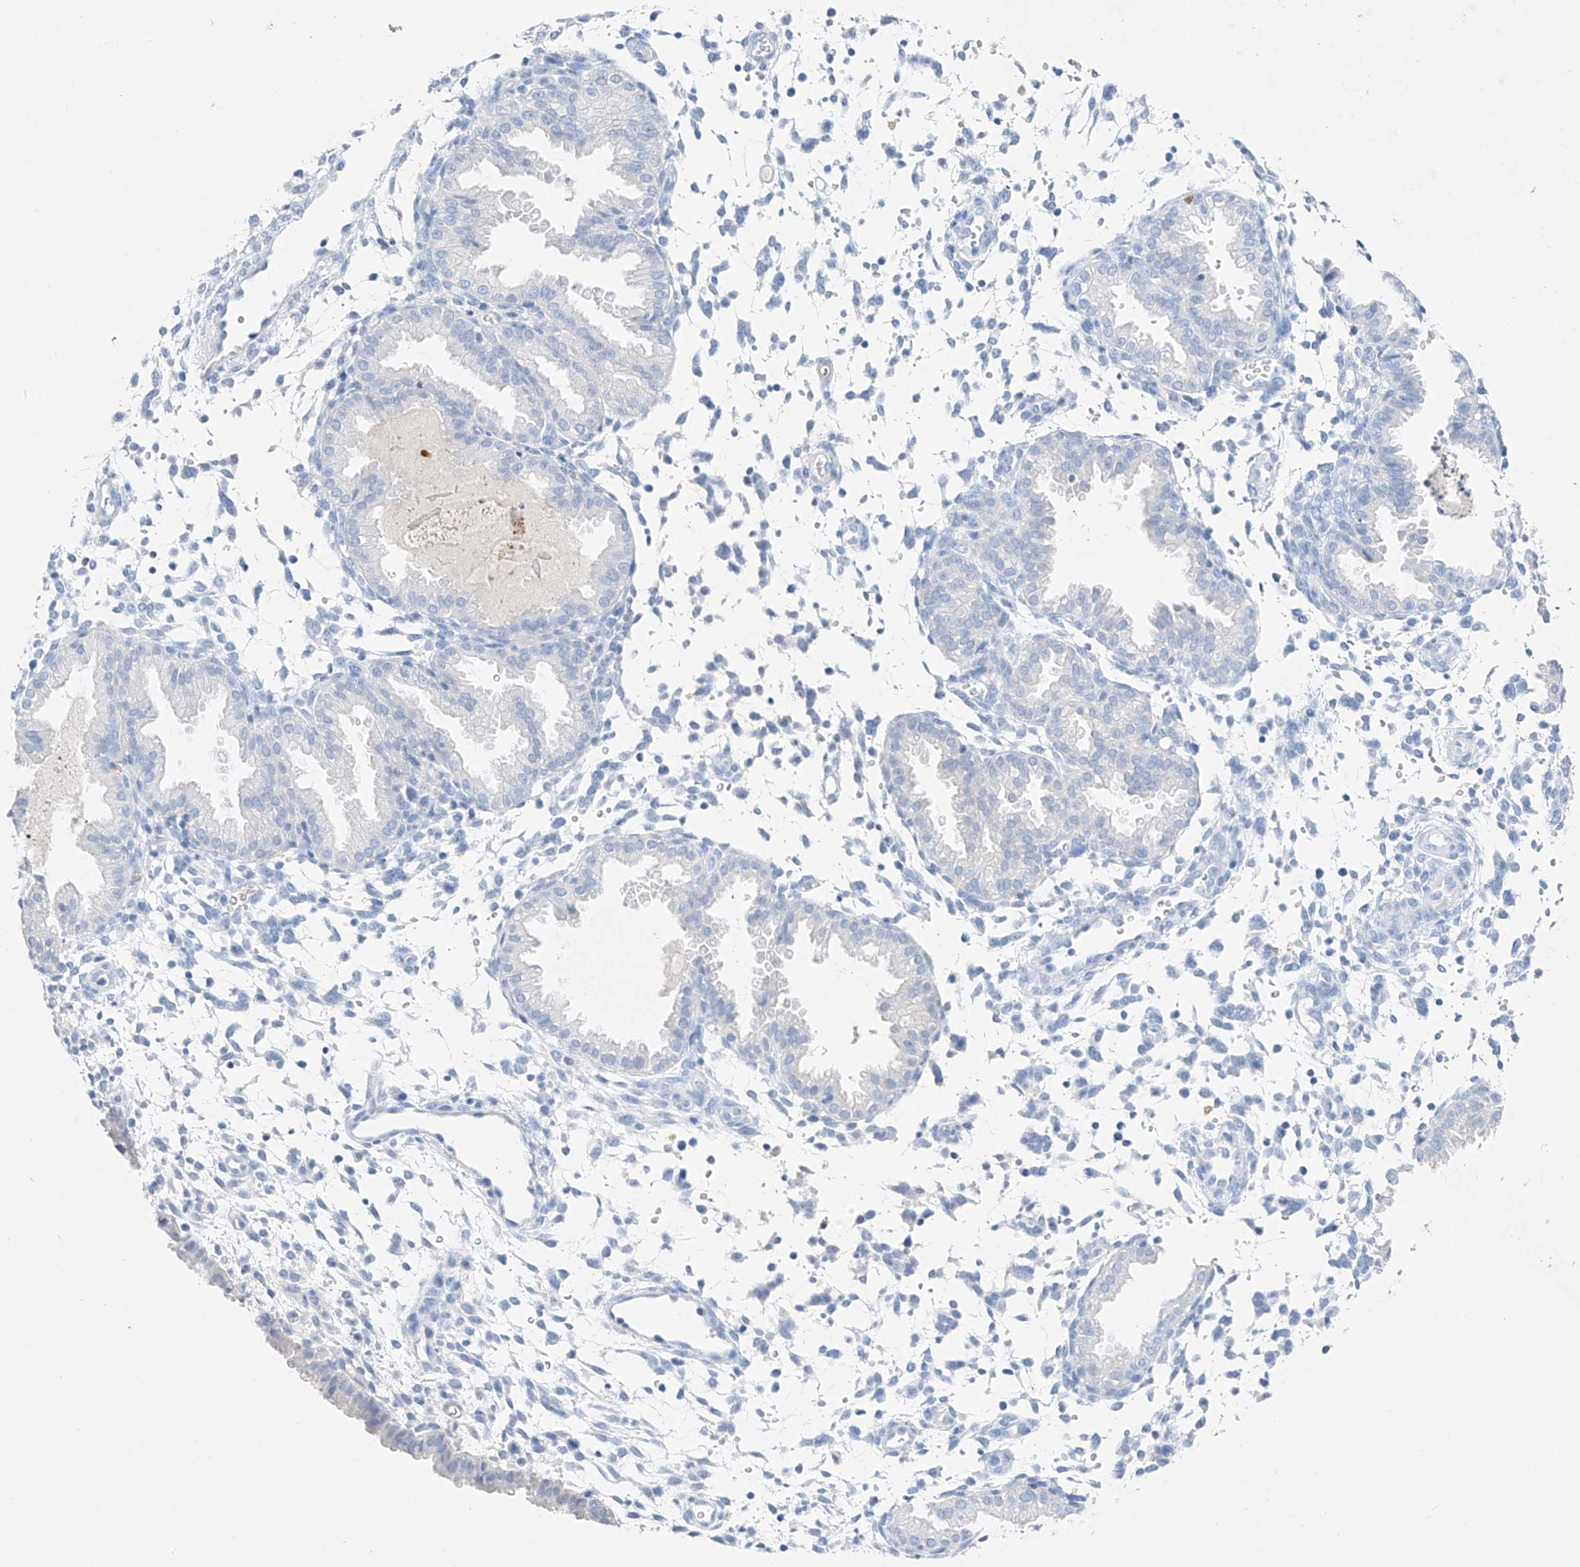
{"staining": {"intensity": "negative", "quantity": "none", "location": "none"}, "tissue": "endometrium", "cell_type": "Cells in endometrial stroma", "image_type": "normal", "snomed": [{"axis": "morphology", "description": "Normal tissue, NOS"}, {"axis": "topography", "description": "Endometrium"}], "caption": "An immunohistochemistry (IHC) micrograph of unremarkable endometrium is shown. There is no staining in cells in endometrial stroma of endometrium. (Brightfield microscopy of DAB (3,3'-diaminobenzidine) immunohistochemistry at high magnification).", "gene": "TM7SF2", "patient": {"sex": "female", "age": 33}}